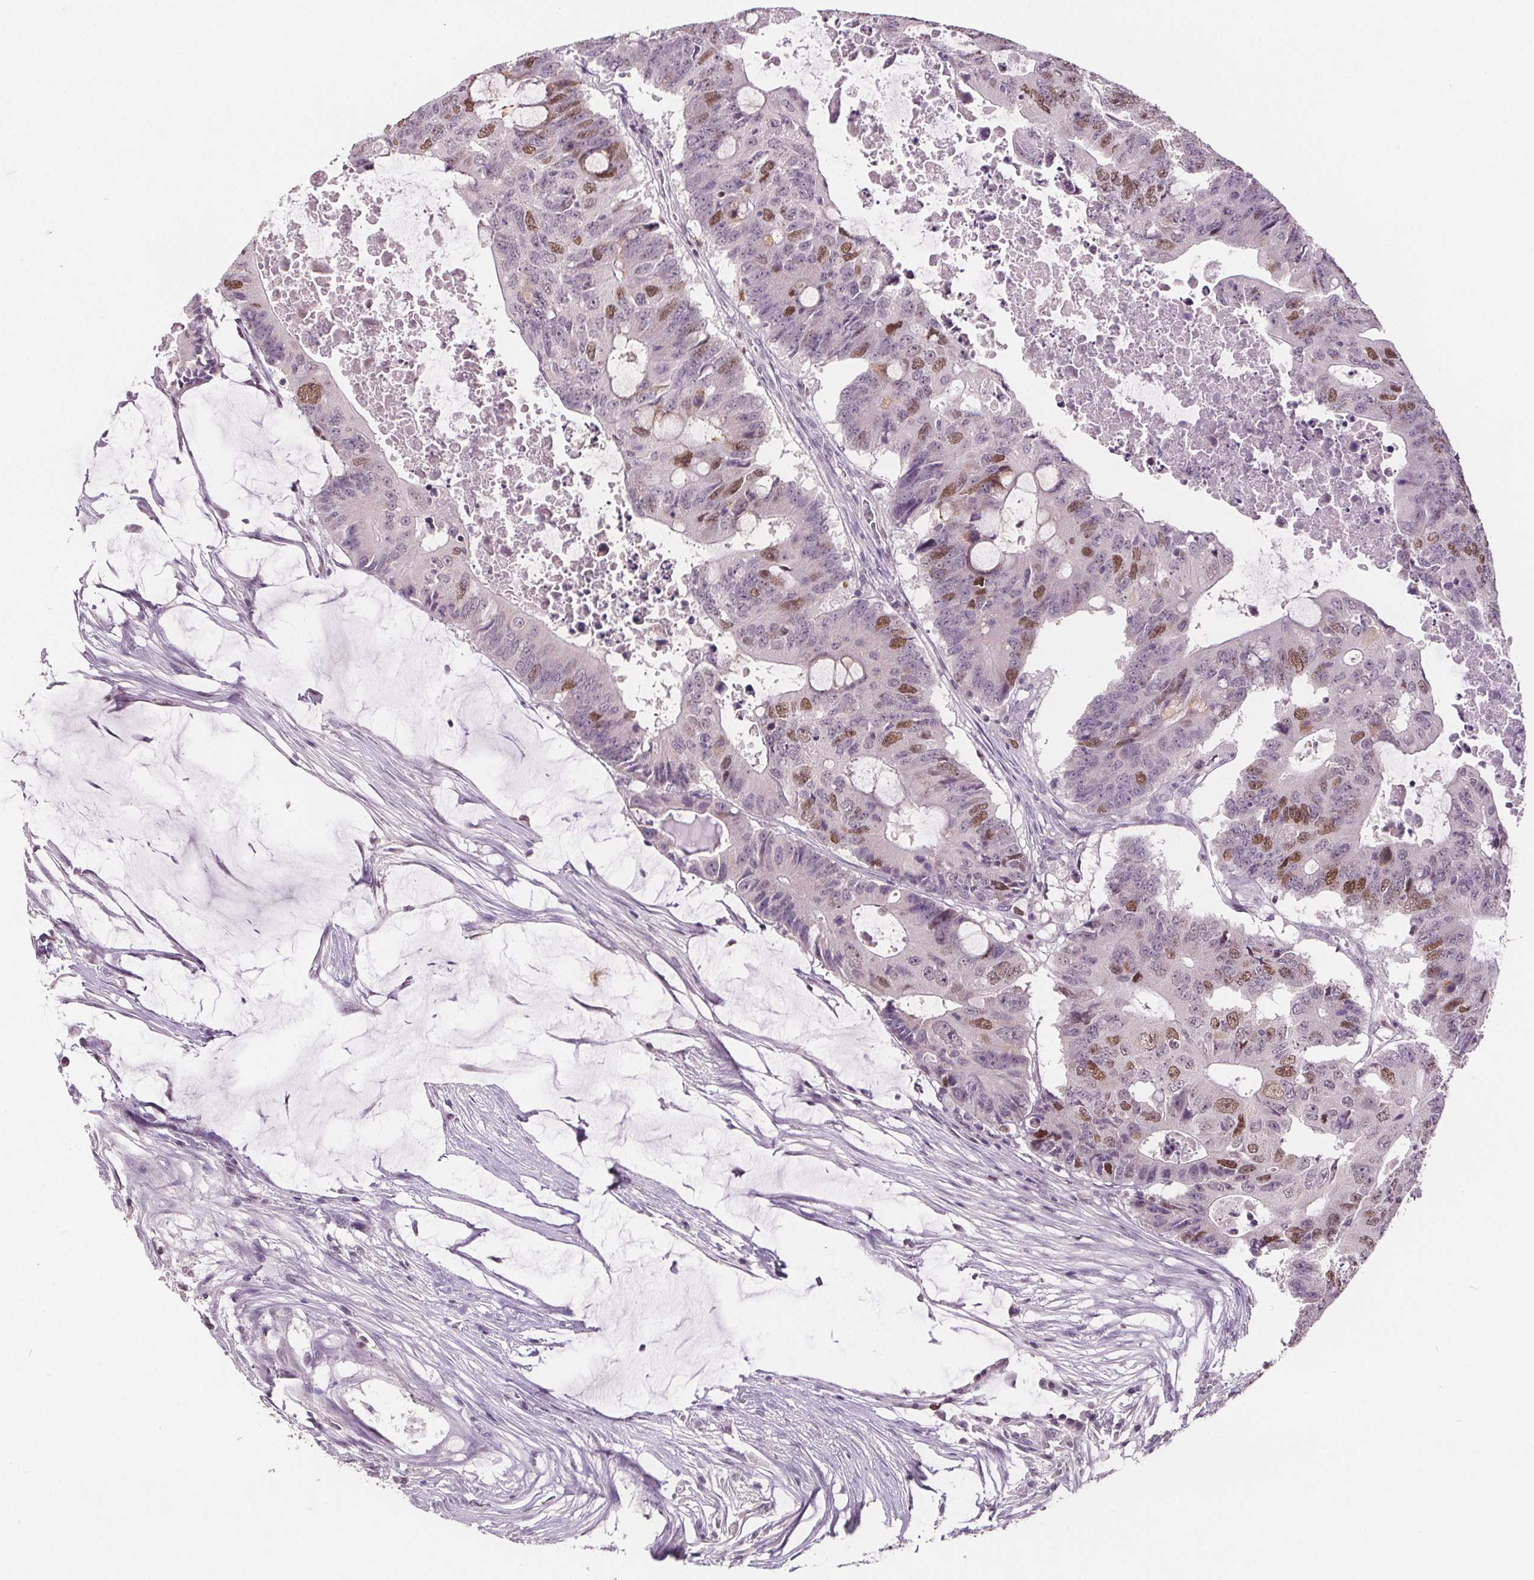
{"staining": {"intensity": "moderate", "quantity": "25%-75%", "location": "nuclear"}, "tissue": "colorectal cancer", "cell_type": "Tumor cells", "image_type": "cancer", "snomed": [{"axis": "morphology", "description": "Adenocarcinoma, NOS"}, {"axis": "topography", "description": "Colon"}], "caption": "The photomicrograph reveals a brown stain indicating the presence of a protein in the nuclear of tumor cells in colorectal cancer.", "gene": "CENPF", "patient": {"sex": "male", "age": 71}}